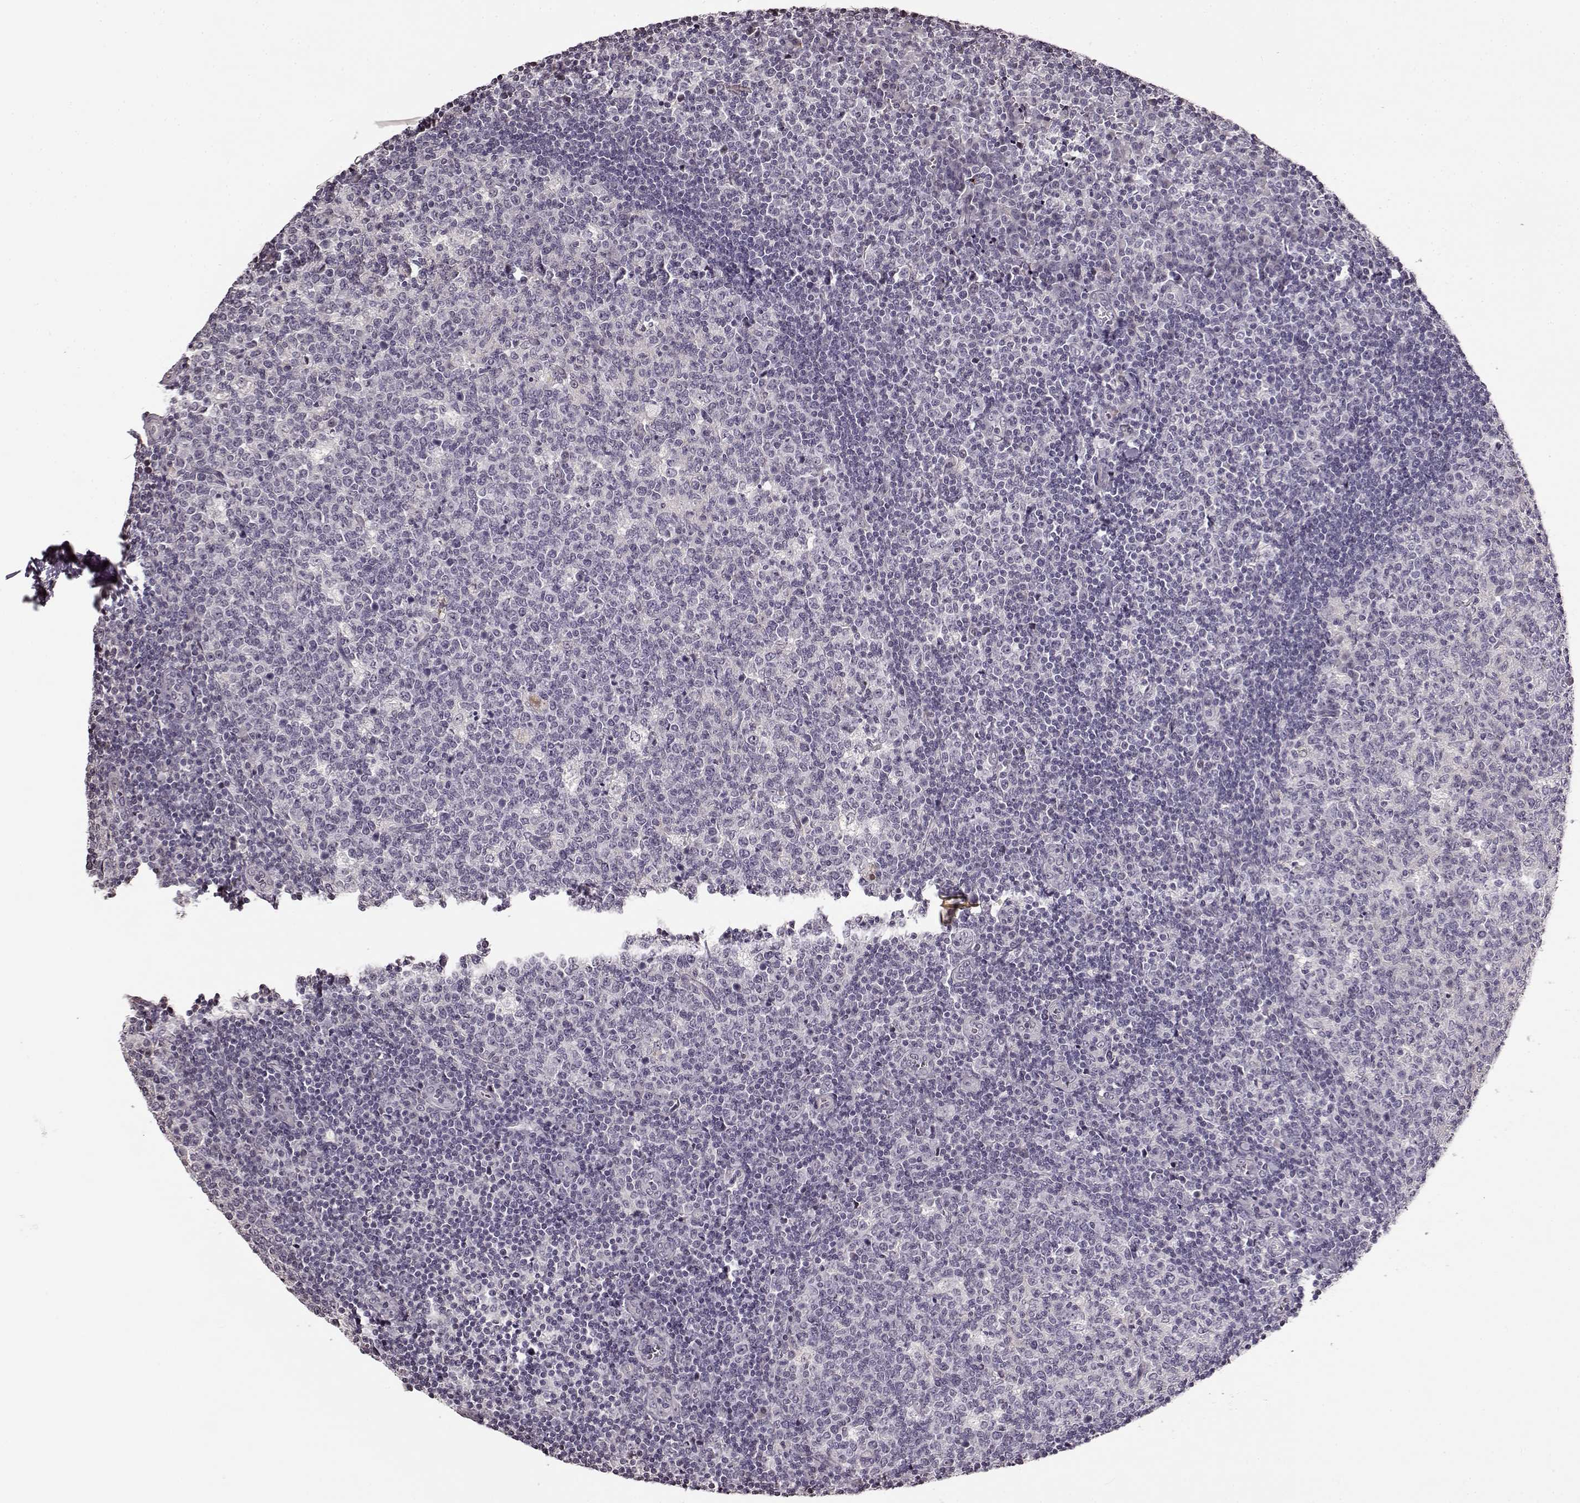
{"staining": {"intensity": "negative", "quantity": "none", "location": "none"}, "tissue": "tonsil", "cell_type": "Germinal center cells", "image_type": "normal", "snomed": [{"axis": "morphology", "description": "Normal tissue, NOS"}, {"axis": "topography", "description": "Tonsil"}], "caption": "Immunohistochemistry (IHC) micrograph of benign human tonsil stained for a protein (brown), which displays no positivity in germinal center cells.", "gene": "FSHB", "patient": {"sex": "female", "age": 13}}